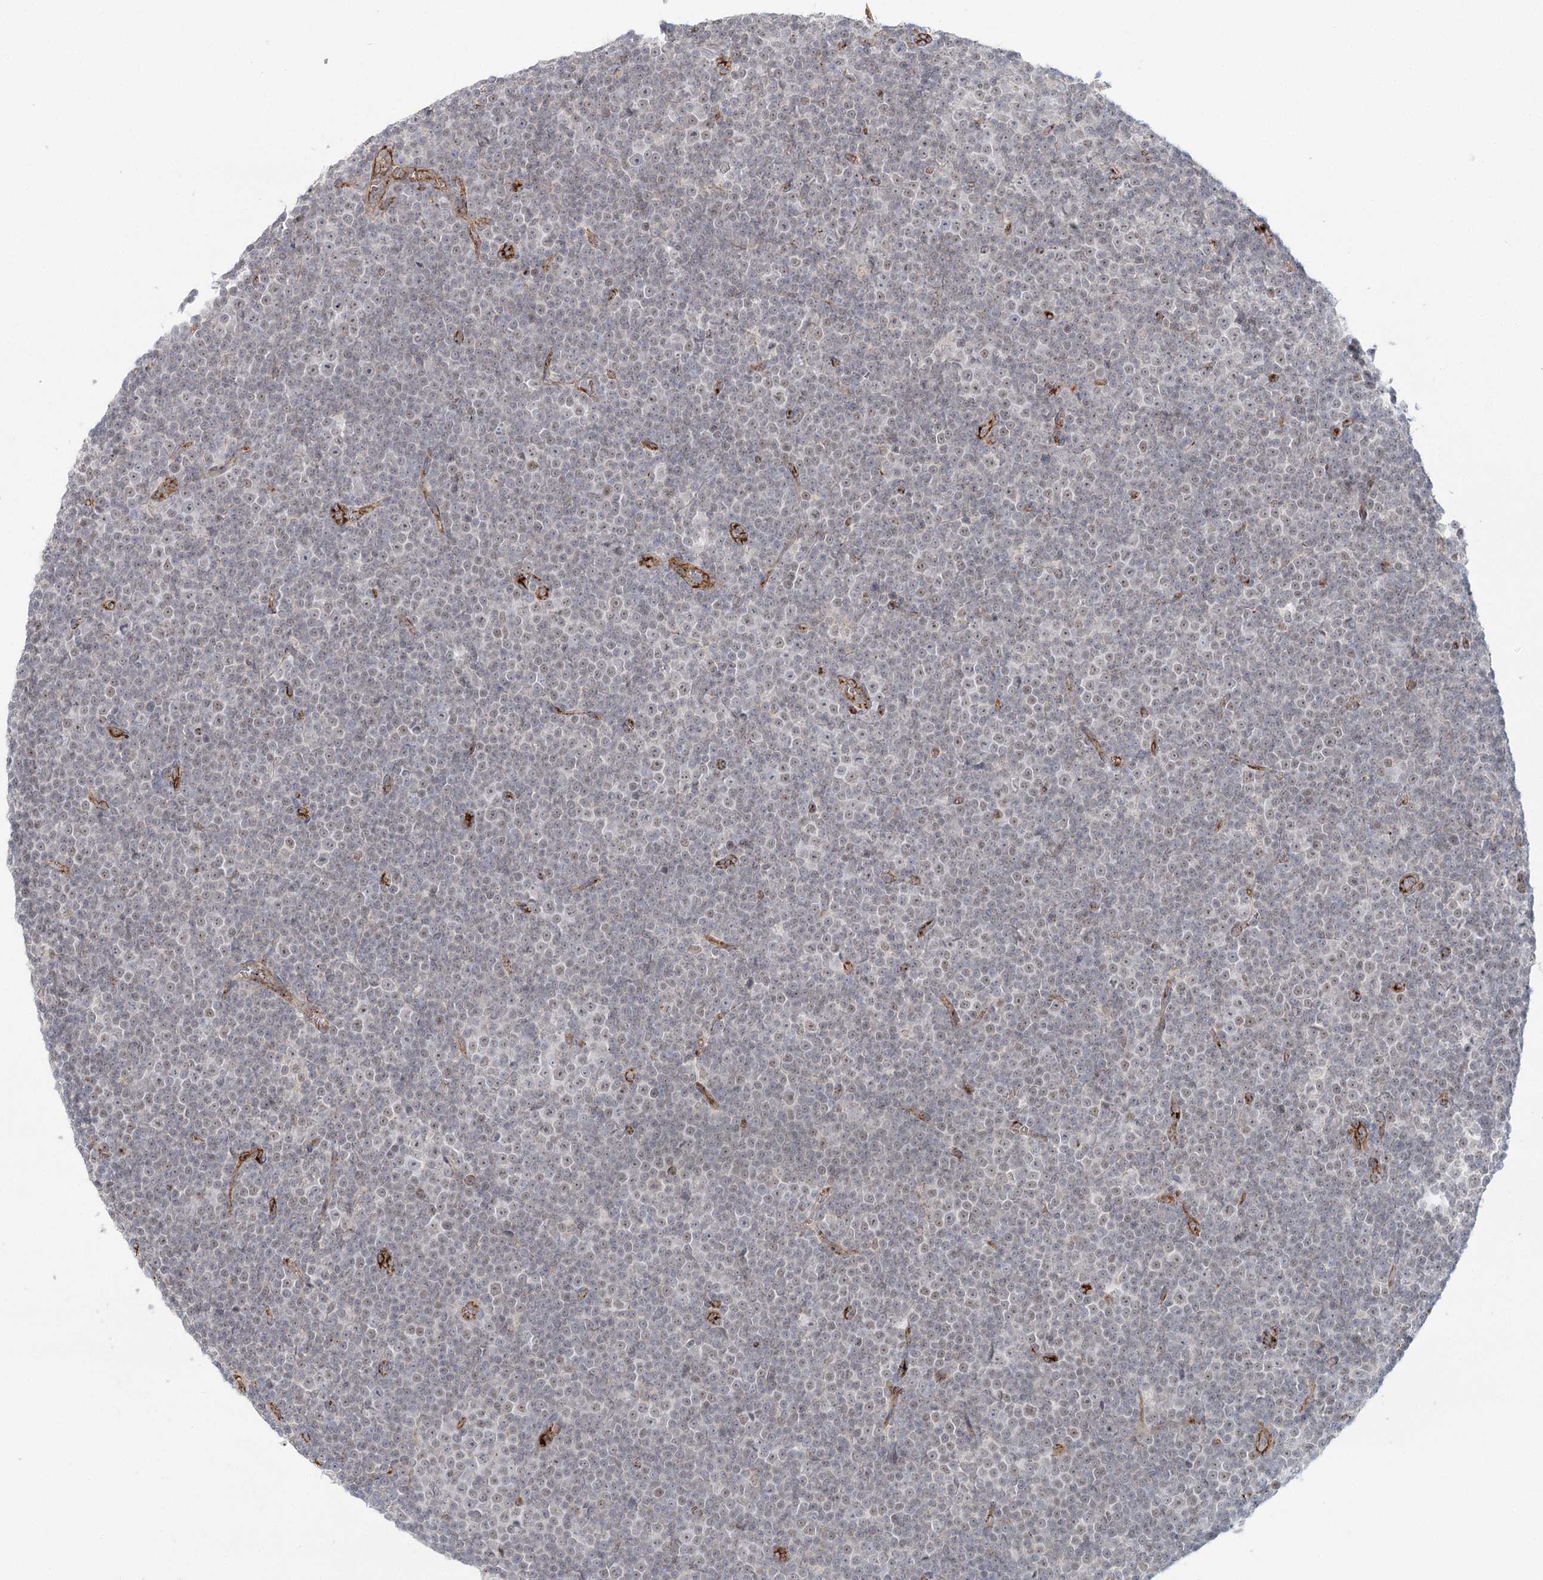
{"staining": {"intensity": "negative", "quantity": "none", "location": "none"}, "tissue": "lymphoma", "cell_type": "Tumor cells", "image_type": "cancer", "snomed": [{"axis": "morphology", "description": "Malignant lymphoma, non-Hodgkin's type, Low grade"}, {"axis": "topography", "description": "Lymph node"}], "caption": "The histopathology image reveals no staining of tumor cells in low-grade malignant lymphoma, non-Hodgkin's type. (DAB (3,3'-diaminobenzidine) immunohistochemistry (IHC) with hematoxylin counter stain).", "gene": "KBTBD4", "patient": {"sex": "female", "age": 67}}